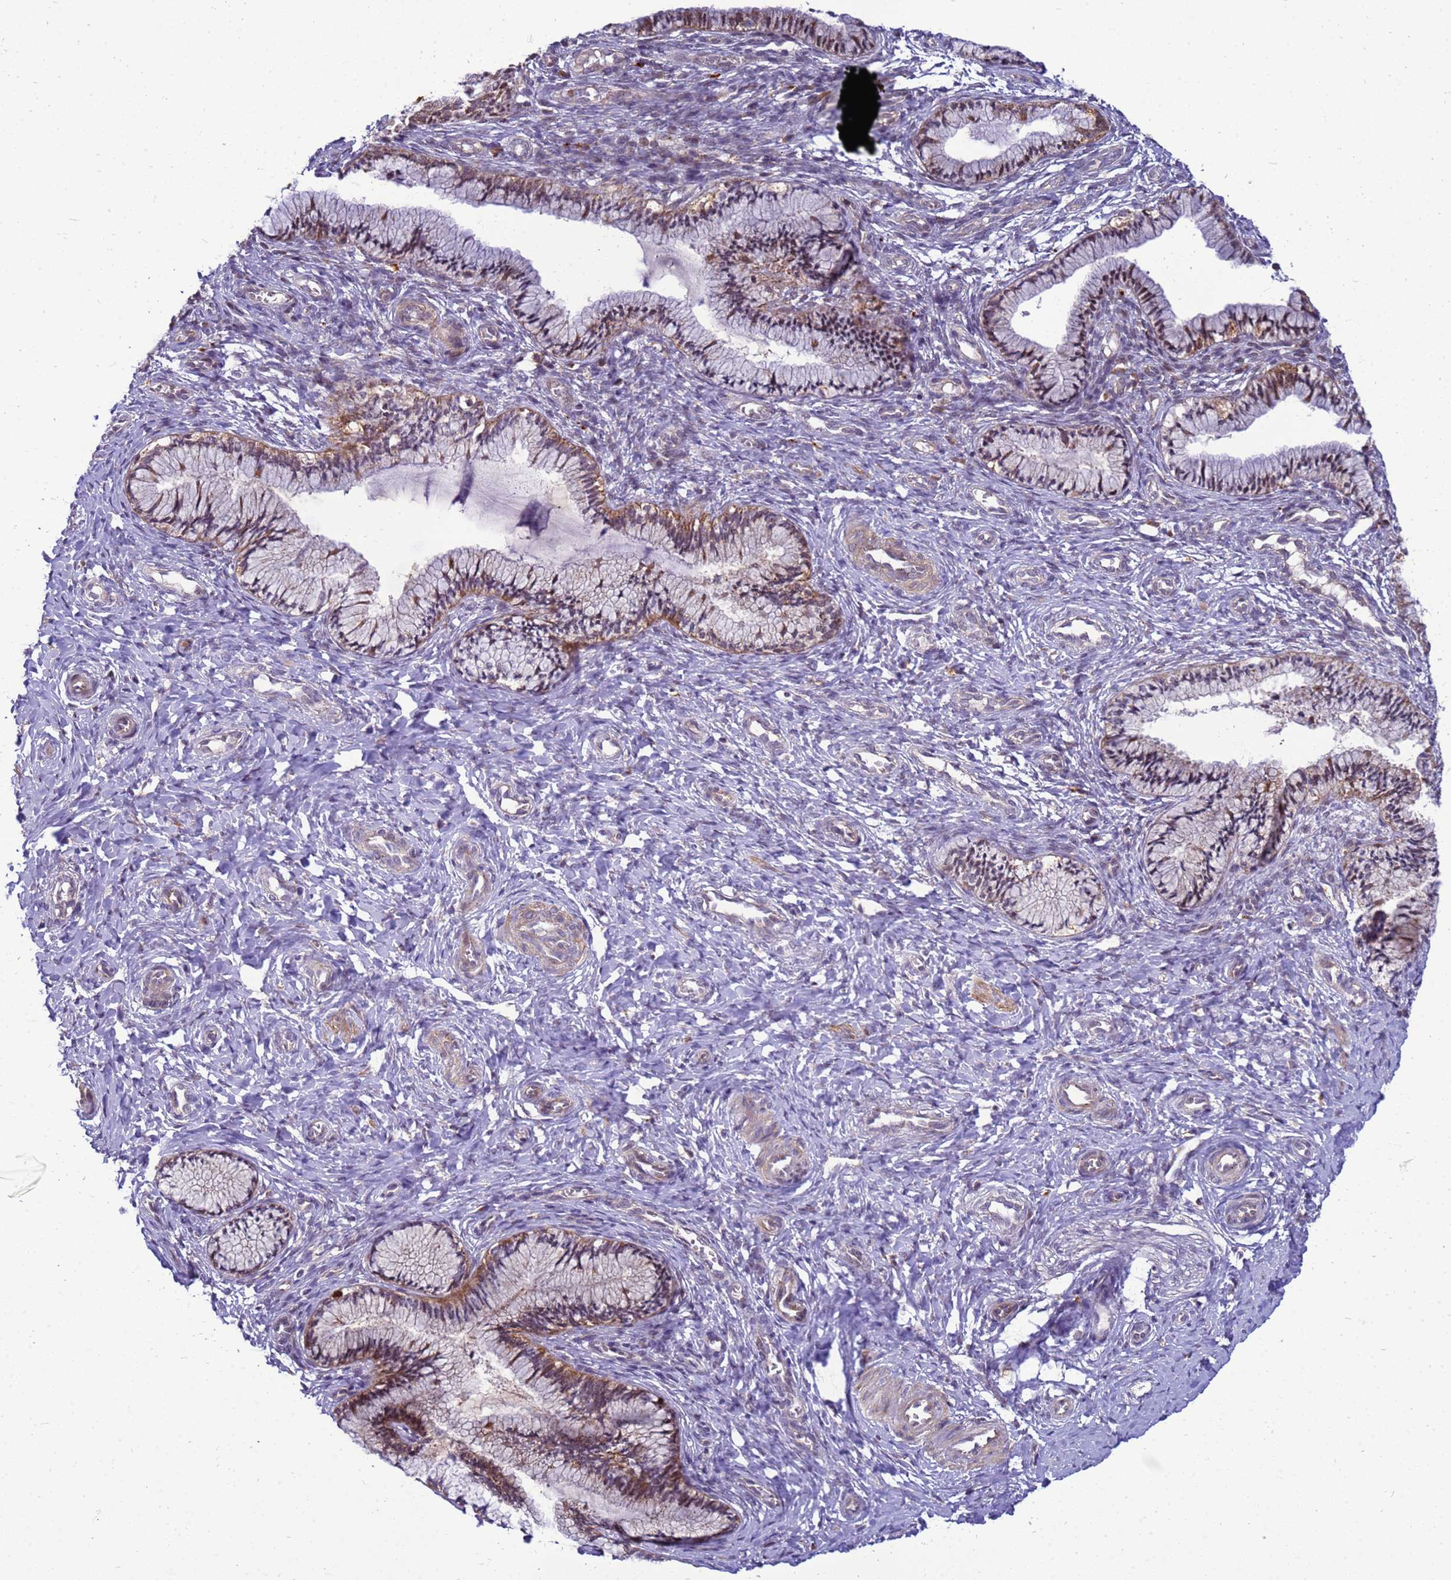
{"staining": {"intensity": "moderate", "quantity": "25%-75%", "location": "cytoplasmic/membranous"}, "tissue": "cervix", "cell_type": "Glandular cells", "image_type": "normal", "snomed": [{"axis": "morphology", "description": "Normal tissue, NOS"}, {"axis": "topography", "description": "Cervix"}], "caption": "A medium amount of moderate cytoplasmic/membranous staining is seen in about 25%-75% of glandular cells in unremarkable cervix.", "gene": "C12orf43", "patient": {"sex": "female", "age": 27}}